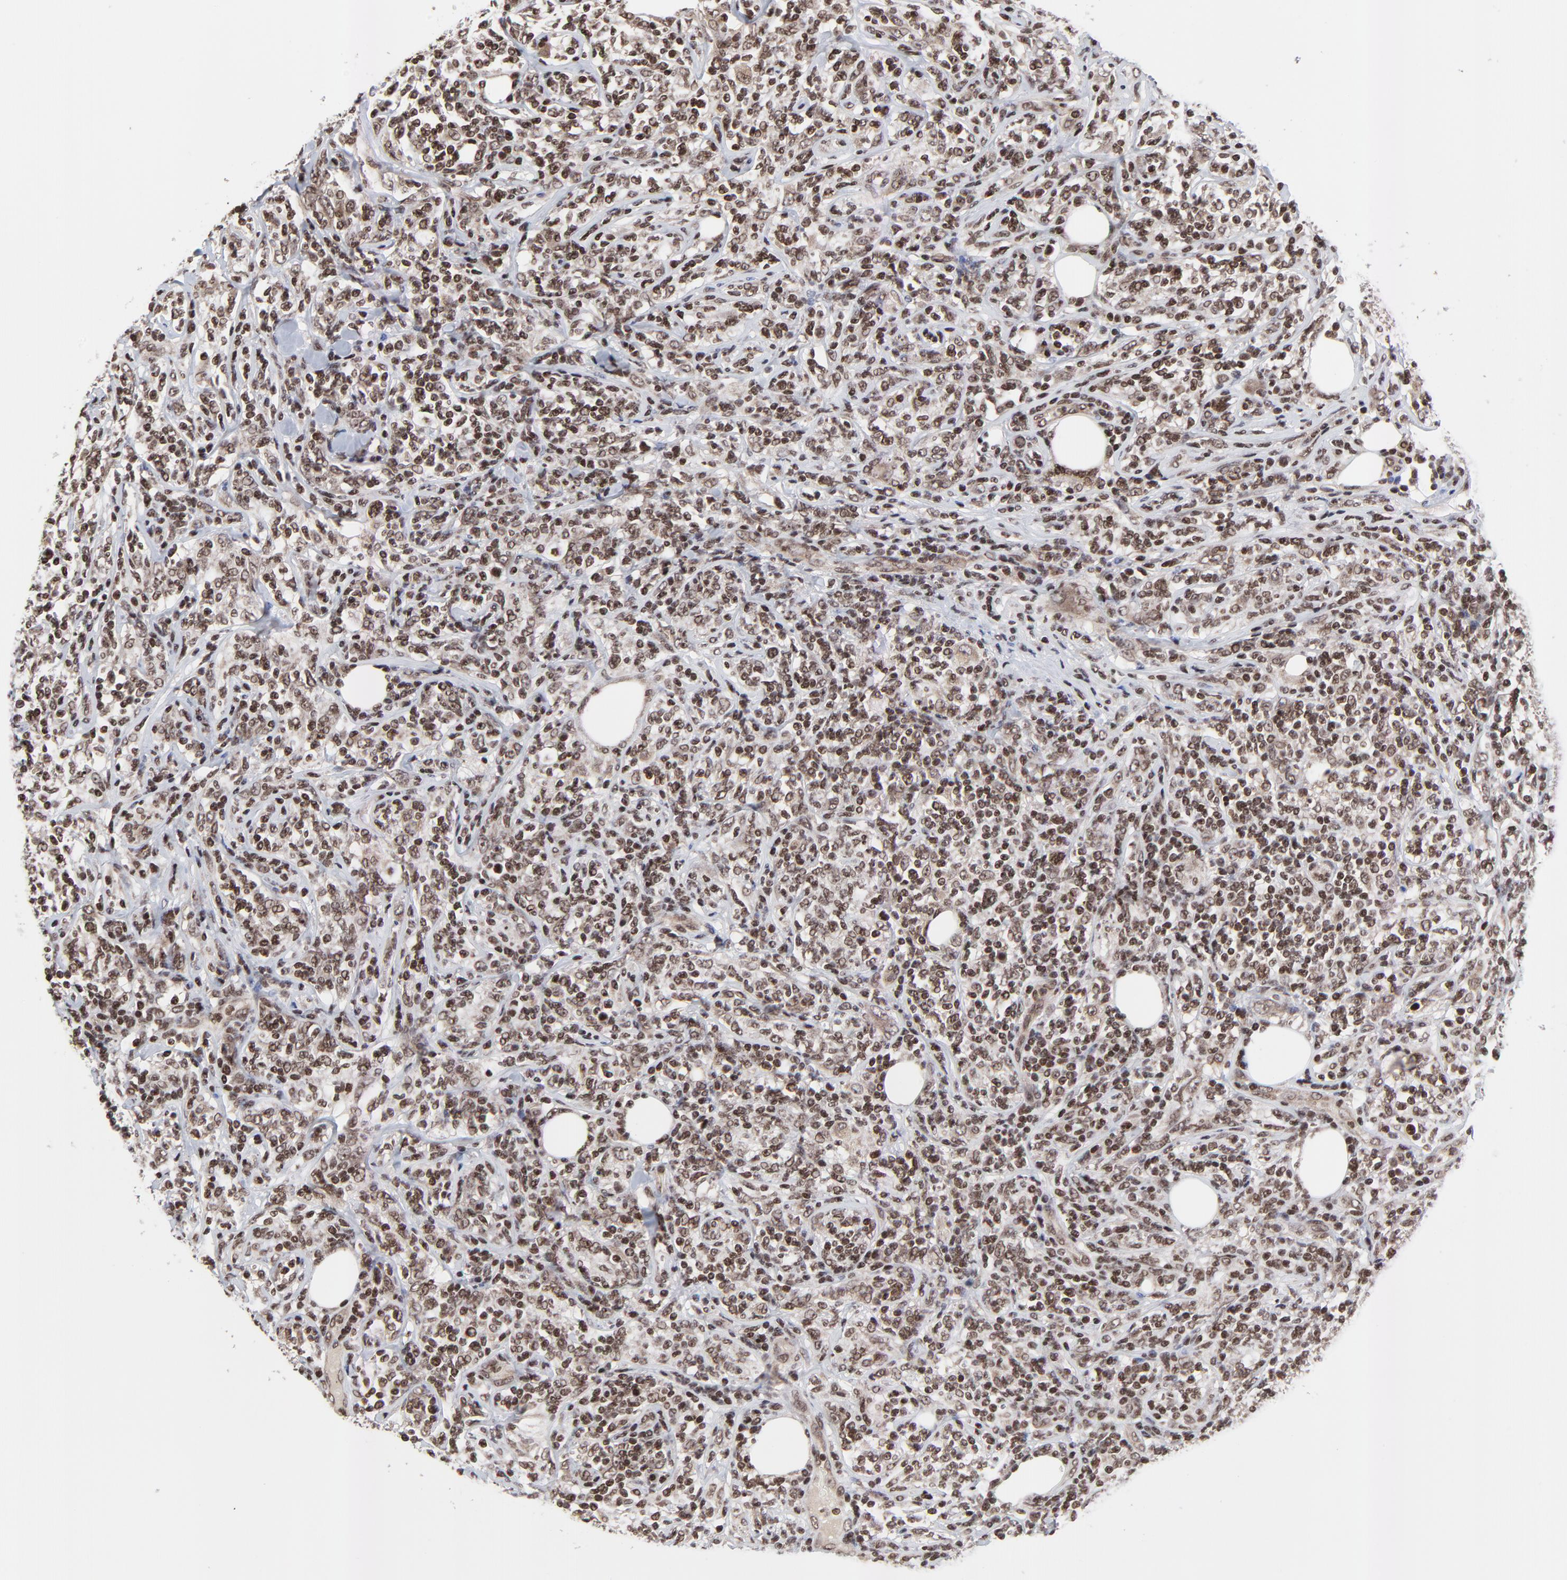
{"staining": {"intensity": "moderate", "quantity": ">75%", "location": "nuclear"}, "tissue": "lymphoma", "cell_type": "Tumor cells", "image_type": "cancer", "snomed": [{"axis": "morphology", "description": "Malignant lymphoma, non-Hodgkin's type, High grade"}, {"axis": "topography", "description": "Lymph node"}], "caption": "About >75% of tumor cells in human lymphoma reveal moderate nuclear protein positivity as visualized by brown immunohistochemical staining.", "gene": "ZNF777", "patient": {"sex": "female", "age": 84}}